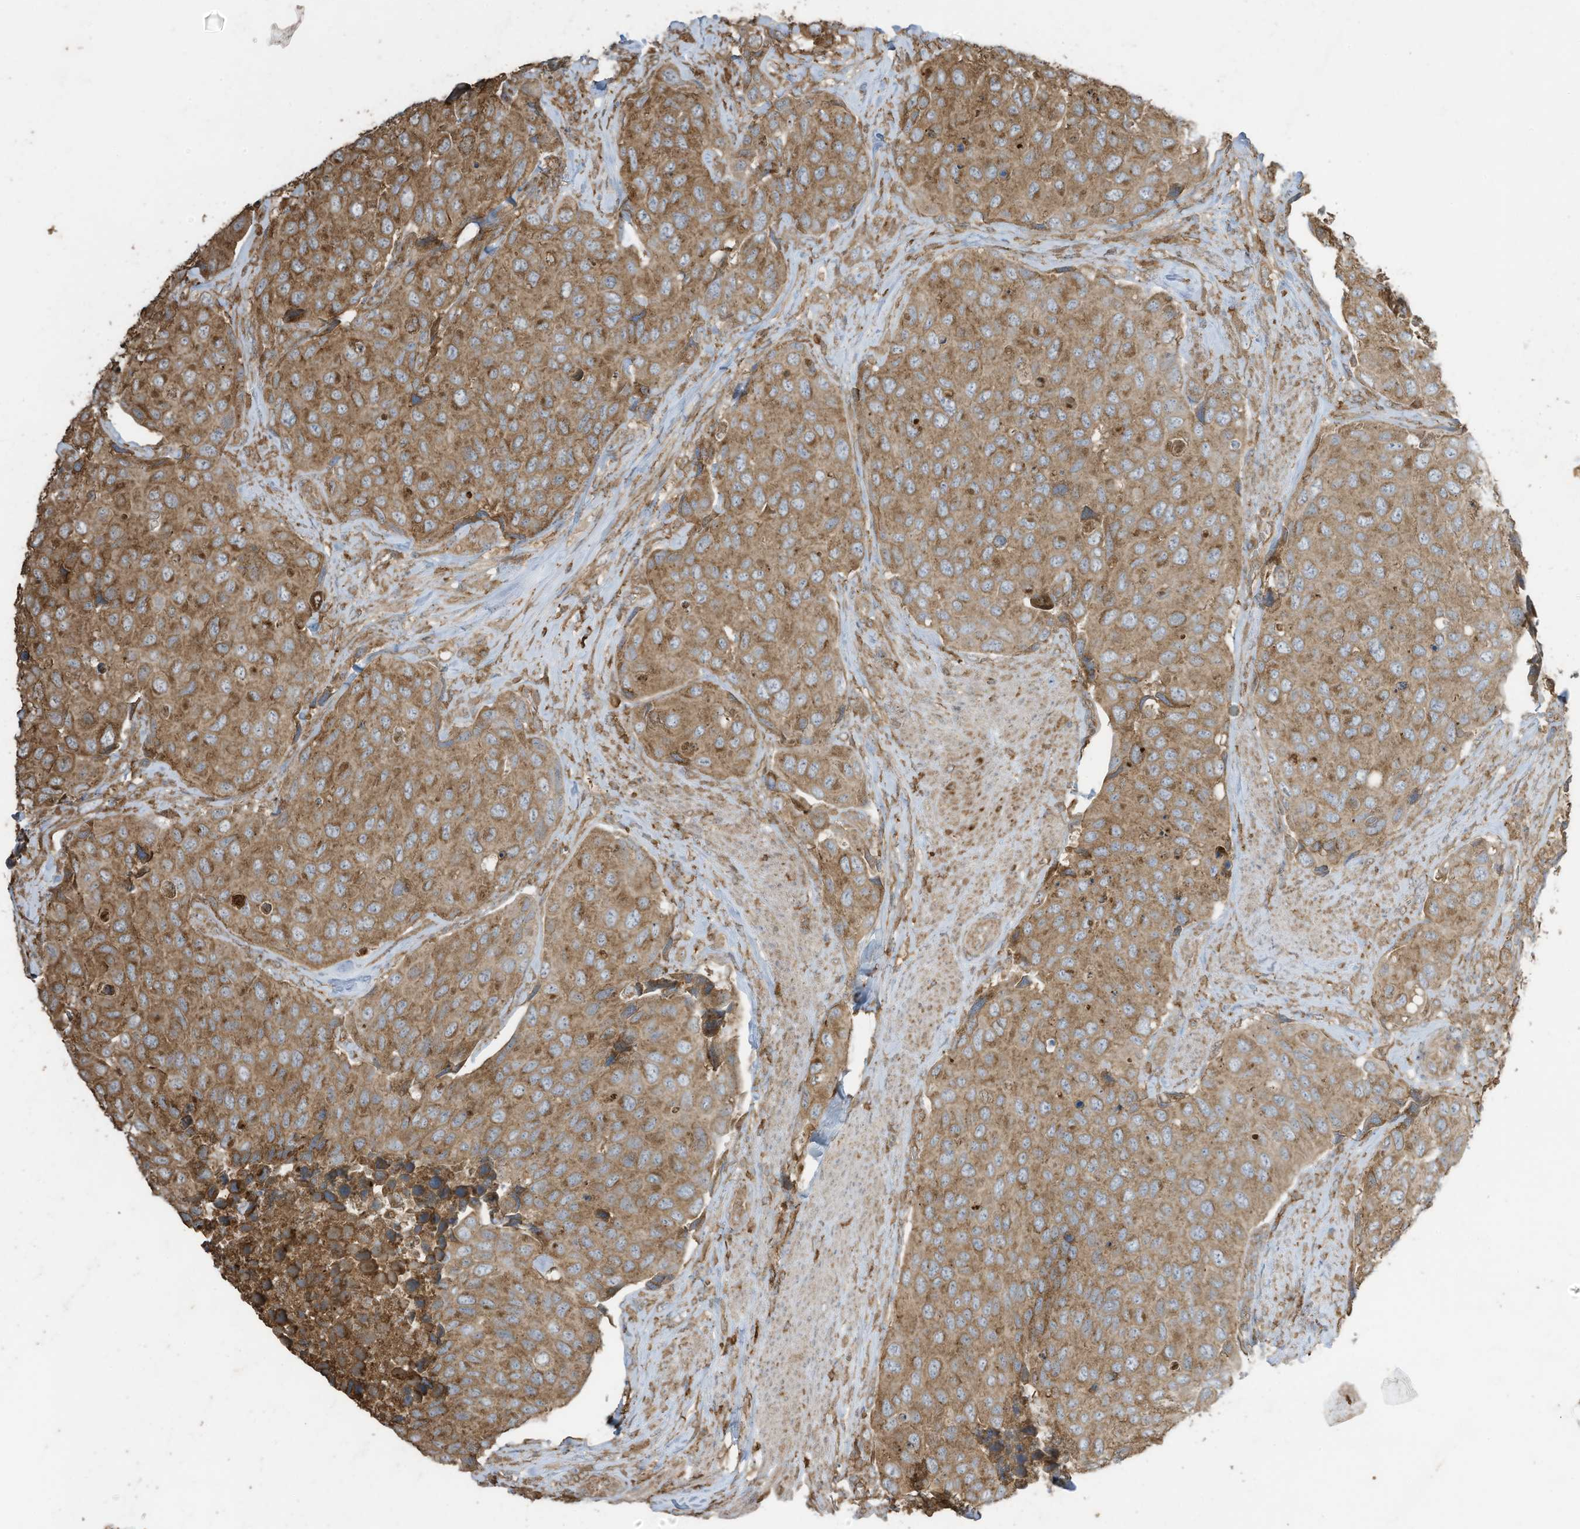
{"staining": {"intensity": "moderate", "quantity": ">75%", "location": "cytoplasmic/membranous"}, "tissue": "urothelial cancer", "cell_type": "Tumor cells", "image_type": "cancer", "snomed": [{"axis": "morphology", "description": "Urothelial carcinoma, High grade"}, {"axis": "topography", "description": "Urinary bladder"}], "caption": "A brown stain labels moderate cytoplasmic/membranous expression of a protein in human urothelial cancer tumor cells. (Brightfield microscopy of DAB IHC at high magnification).", "gene": "CGAS", "patient": {"sex": "male", "age": 74}}